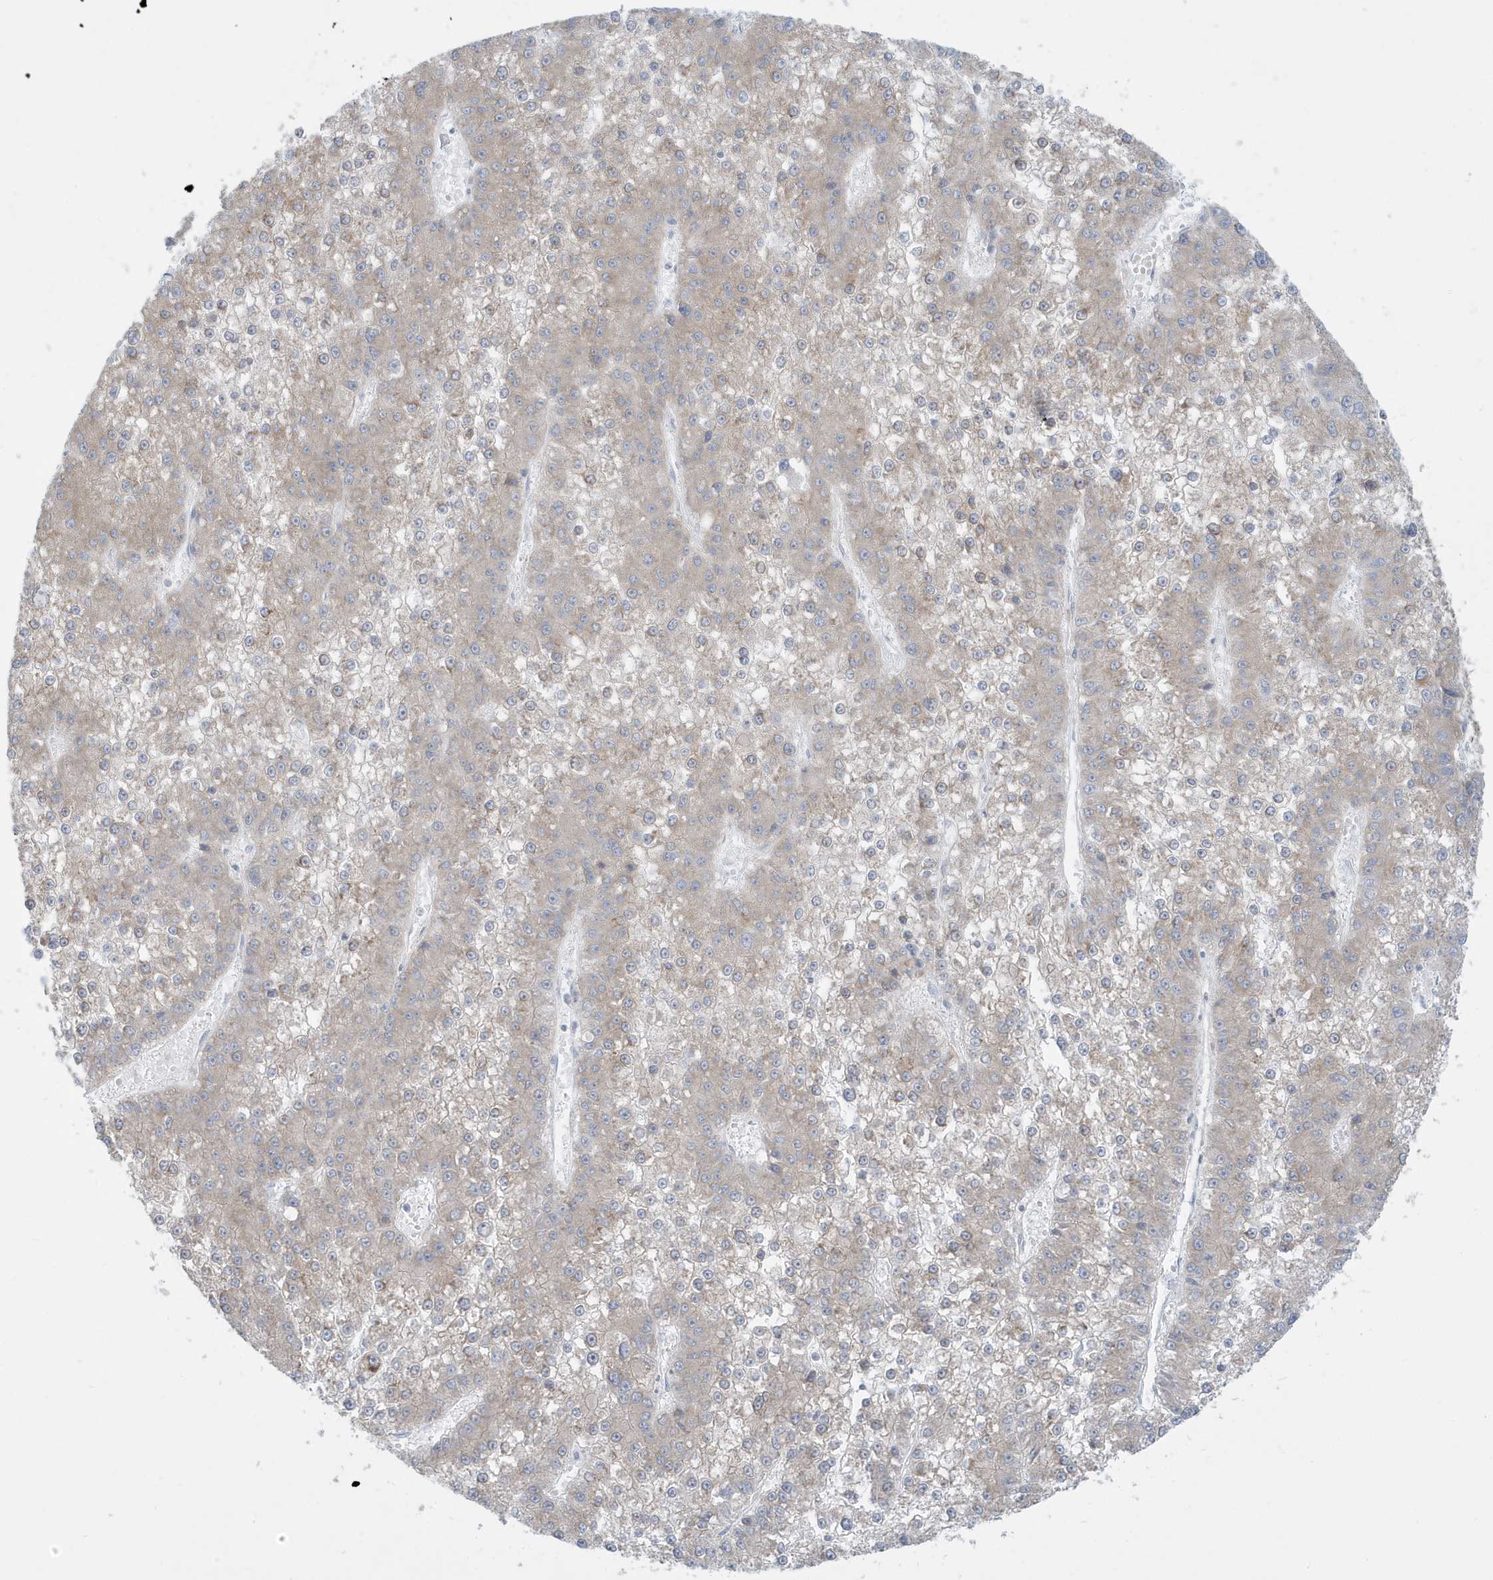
{"staining": {"intensity": "negative", "quantity": "none", "location": "none"}, "tissue": "liver cancer", "cell_type": "Tumor cells", "image_type": "cancer", "snomed": [{"axis": "morphology", "description": "Carcinoma, Hepatocellular, NOS"}, {"axis": "topography", "description": "Liver"}], "caption": "A photomicrograph of liver cancer (hepatocellular carcinoma) stained for a protein demonstrates no brown staining in tumor cells.", "gene": "SLAMF9", "patient": {"sex": "female", "age": 73}}